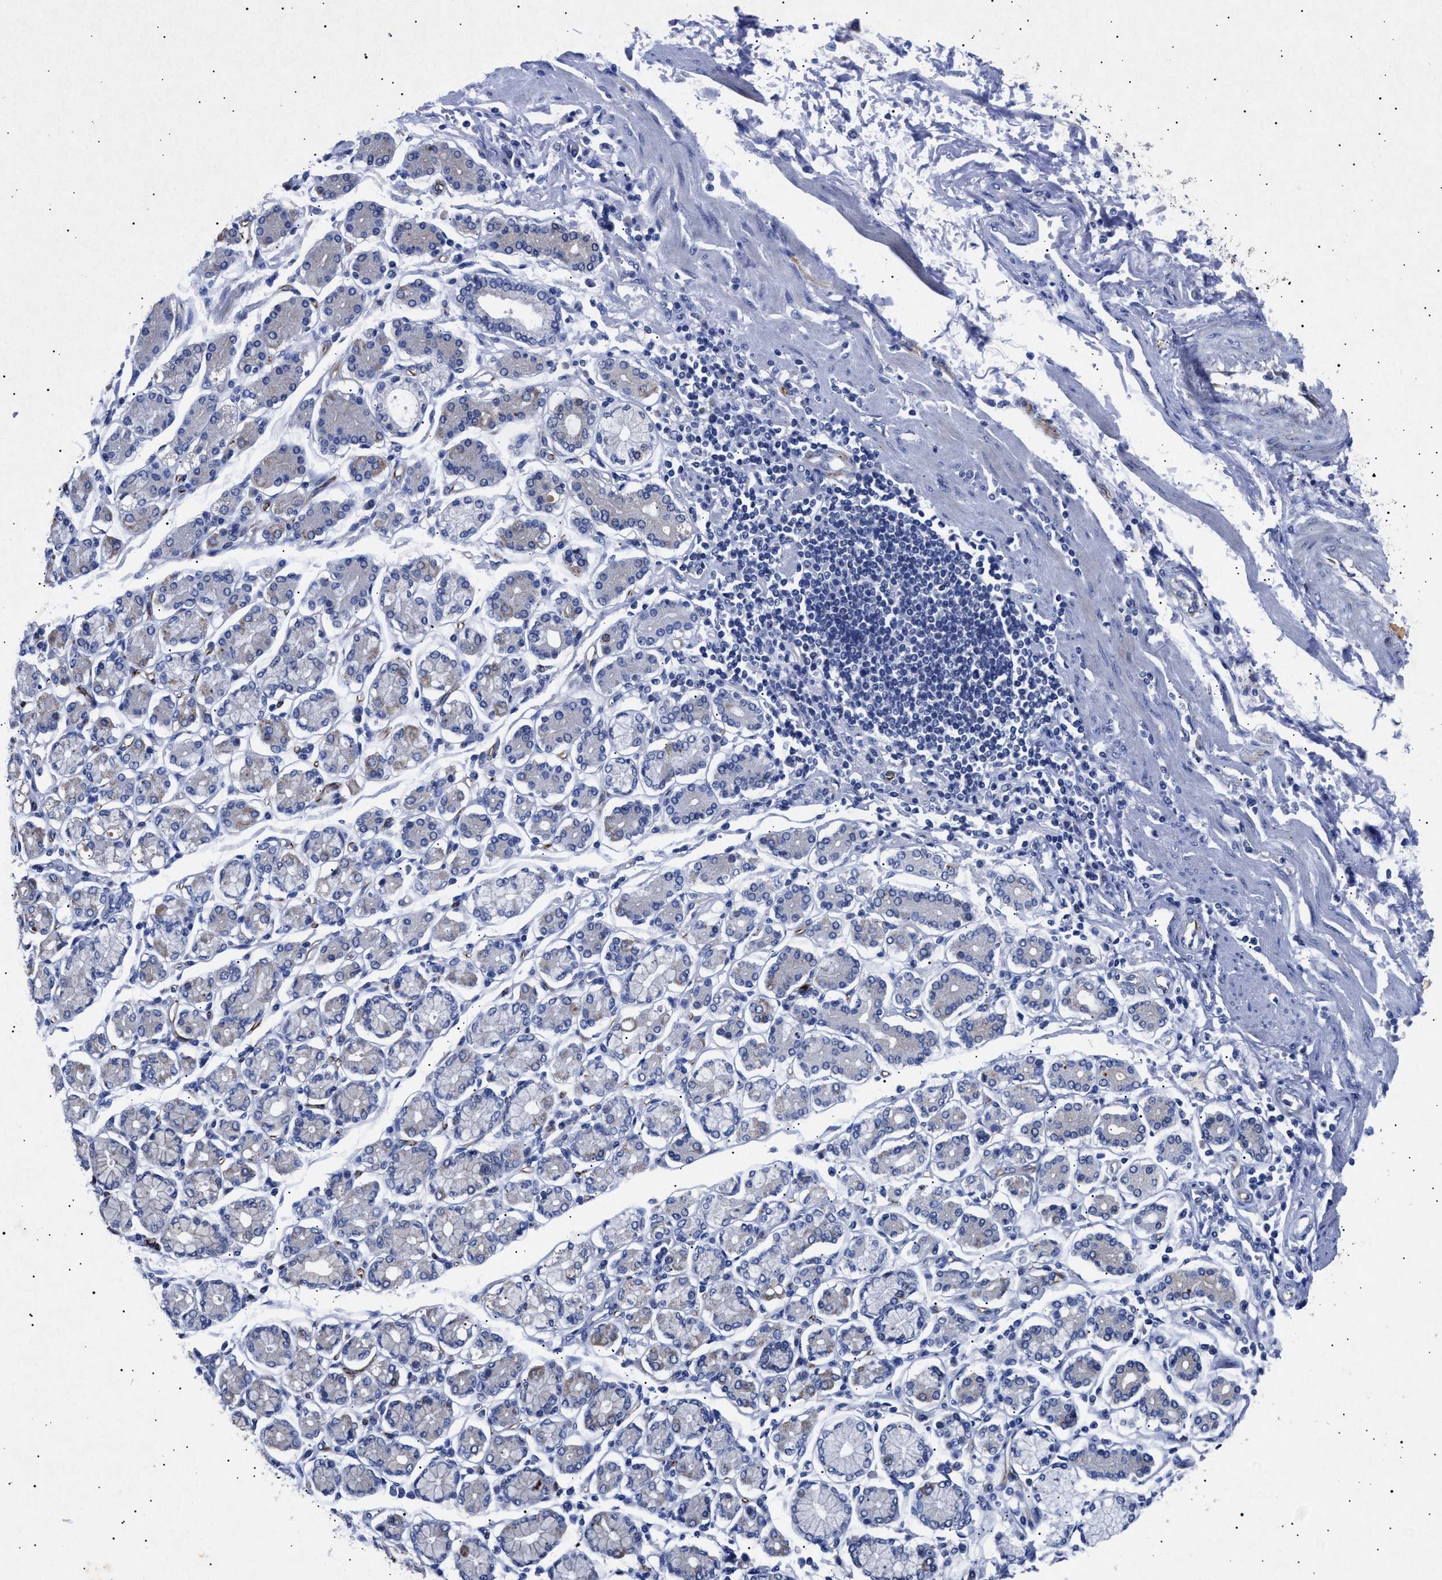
{"staining": {"intensity": "negative", "quantity": "none", "location": "none"}, "tissue": "stomach cancer", "cell_type": "Tumor cells", "image_type": "cancer", "snomed": [{"axis": "morphology", "description": "Normal tissue, NOS"}, {"axis": "morphology", "description": "Adenocarcinoma, NOS"}, {"axis": "topography", "description": "Stomach"}], "caption": "The micrograph demonstrates no staining of tumor cells in adenocarcinoma (stomach).", "gene": "OLFML2A", "patient": {"sex": "male", "age": 62}}